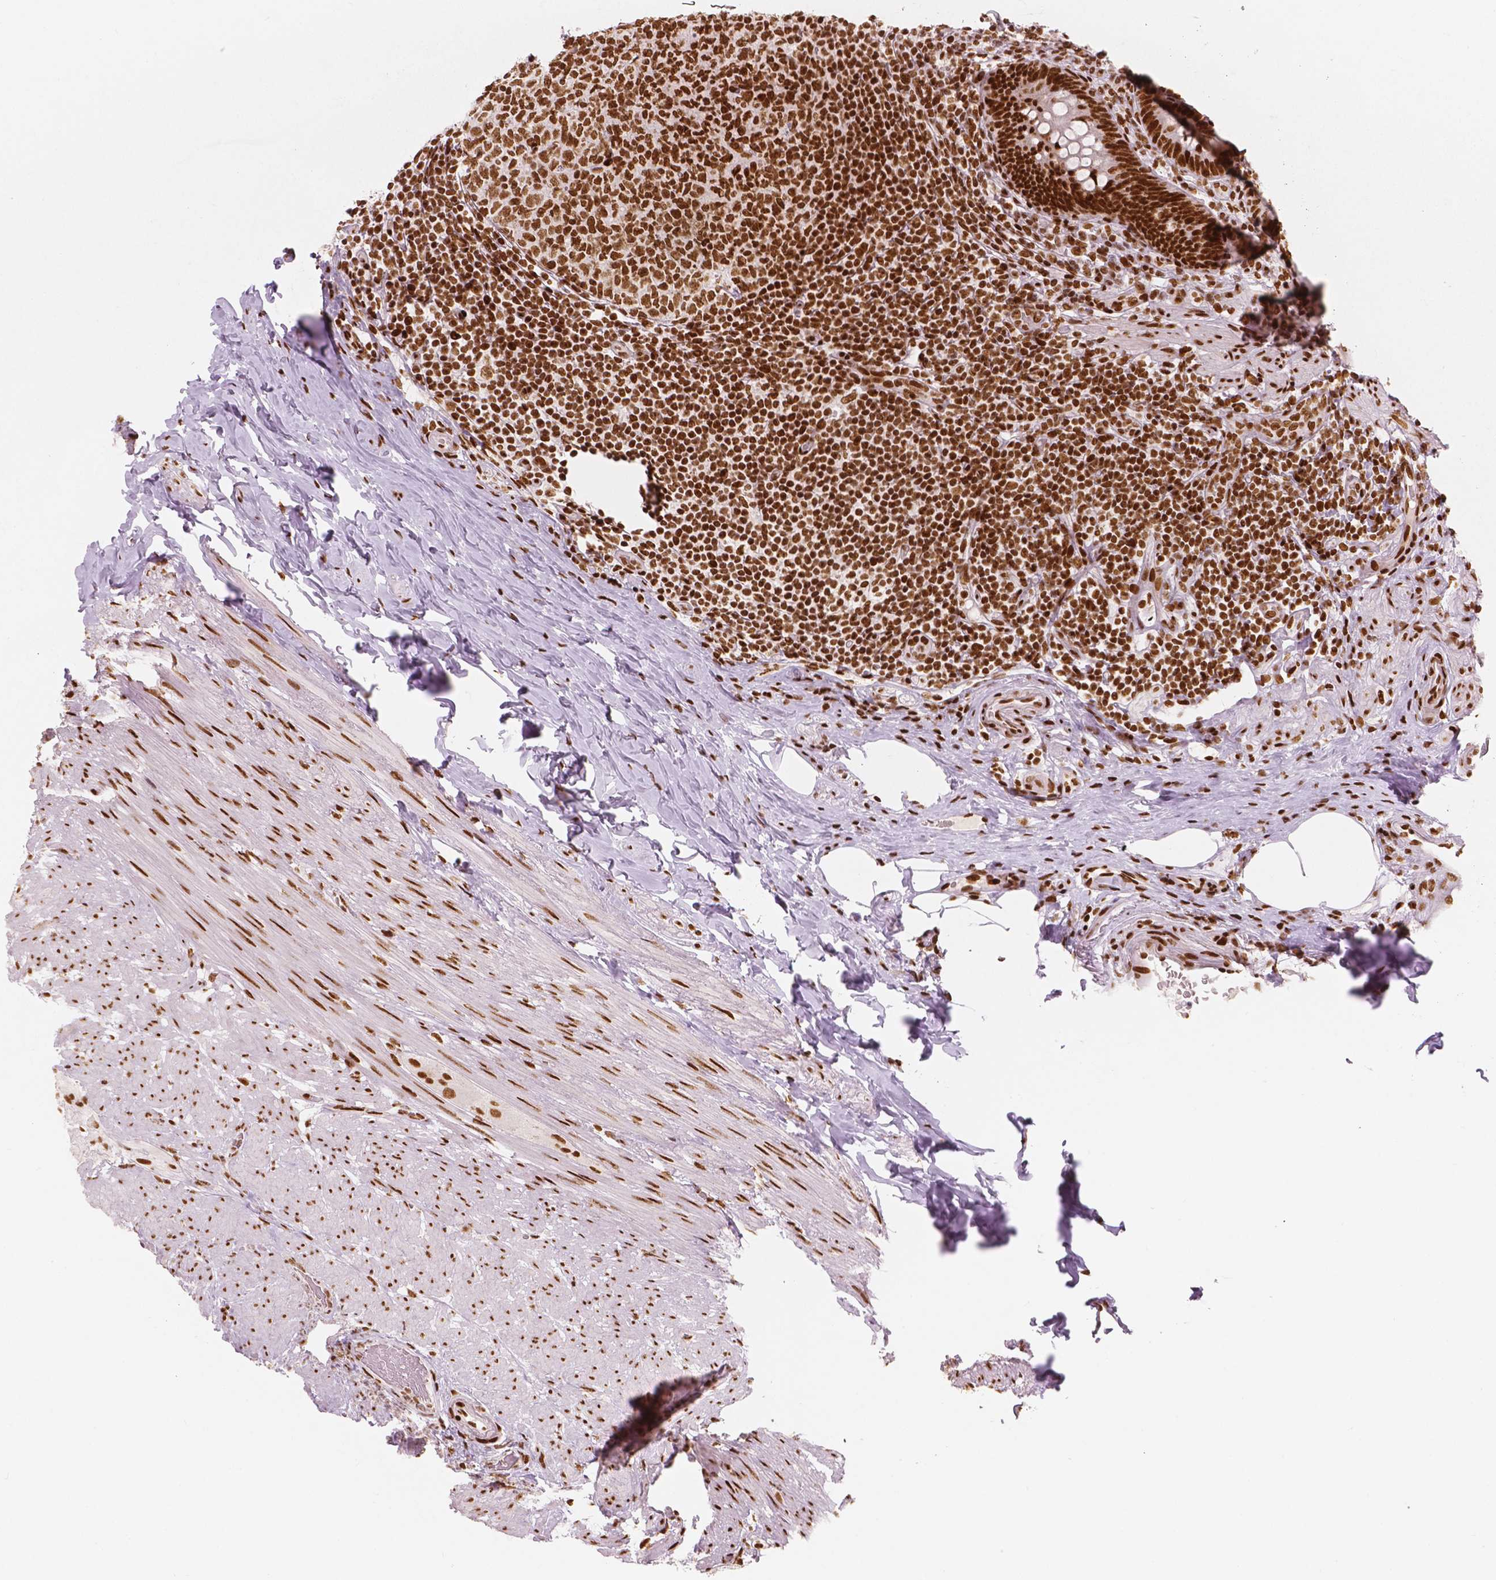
{"staining": {"intensity": "strong", "quantity": ">75%", "location": "nuclear"}, "tissue": "appendix", "cell_type": "Glandular cells", "image_type": "normal", "snomed": [{"axis": "morphology", "description": "Normal tissue, NOS"}, {"axis": "topography", "description": "Appendix"}], "caption": "Immunohistochemistry staining of normal appendix, which demonstrates high levels of strong nuclear positivity in about >75% of glandular cells indicating strong nuclear protein staining. The staining was performed using DAB (brown) for protein detection and nuclei were counterstained in hematoxylin (blue).", "gene": "BRD4", "patient": {"sex": "male", "age": 47}}